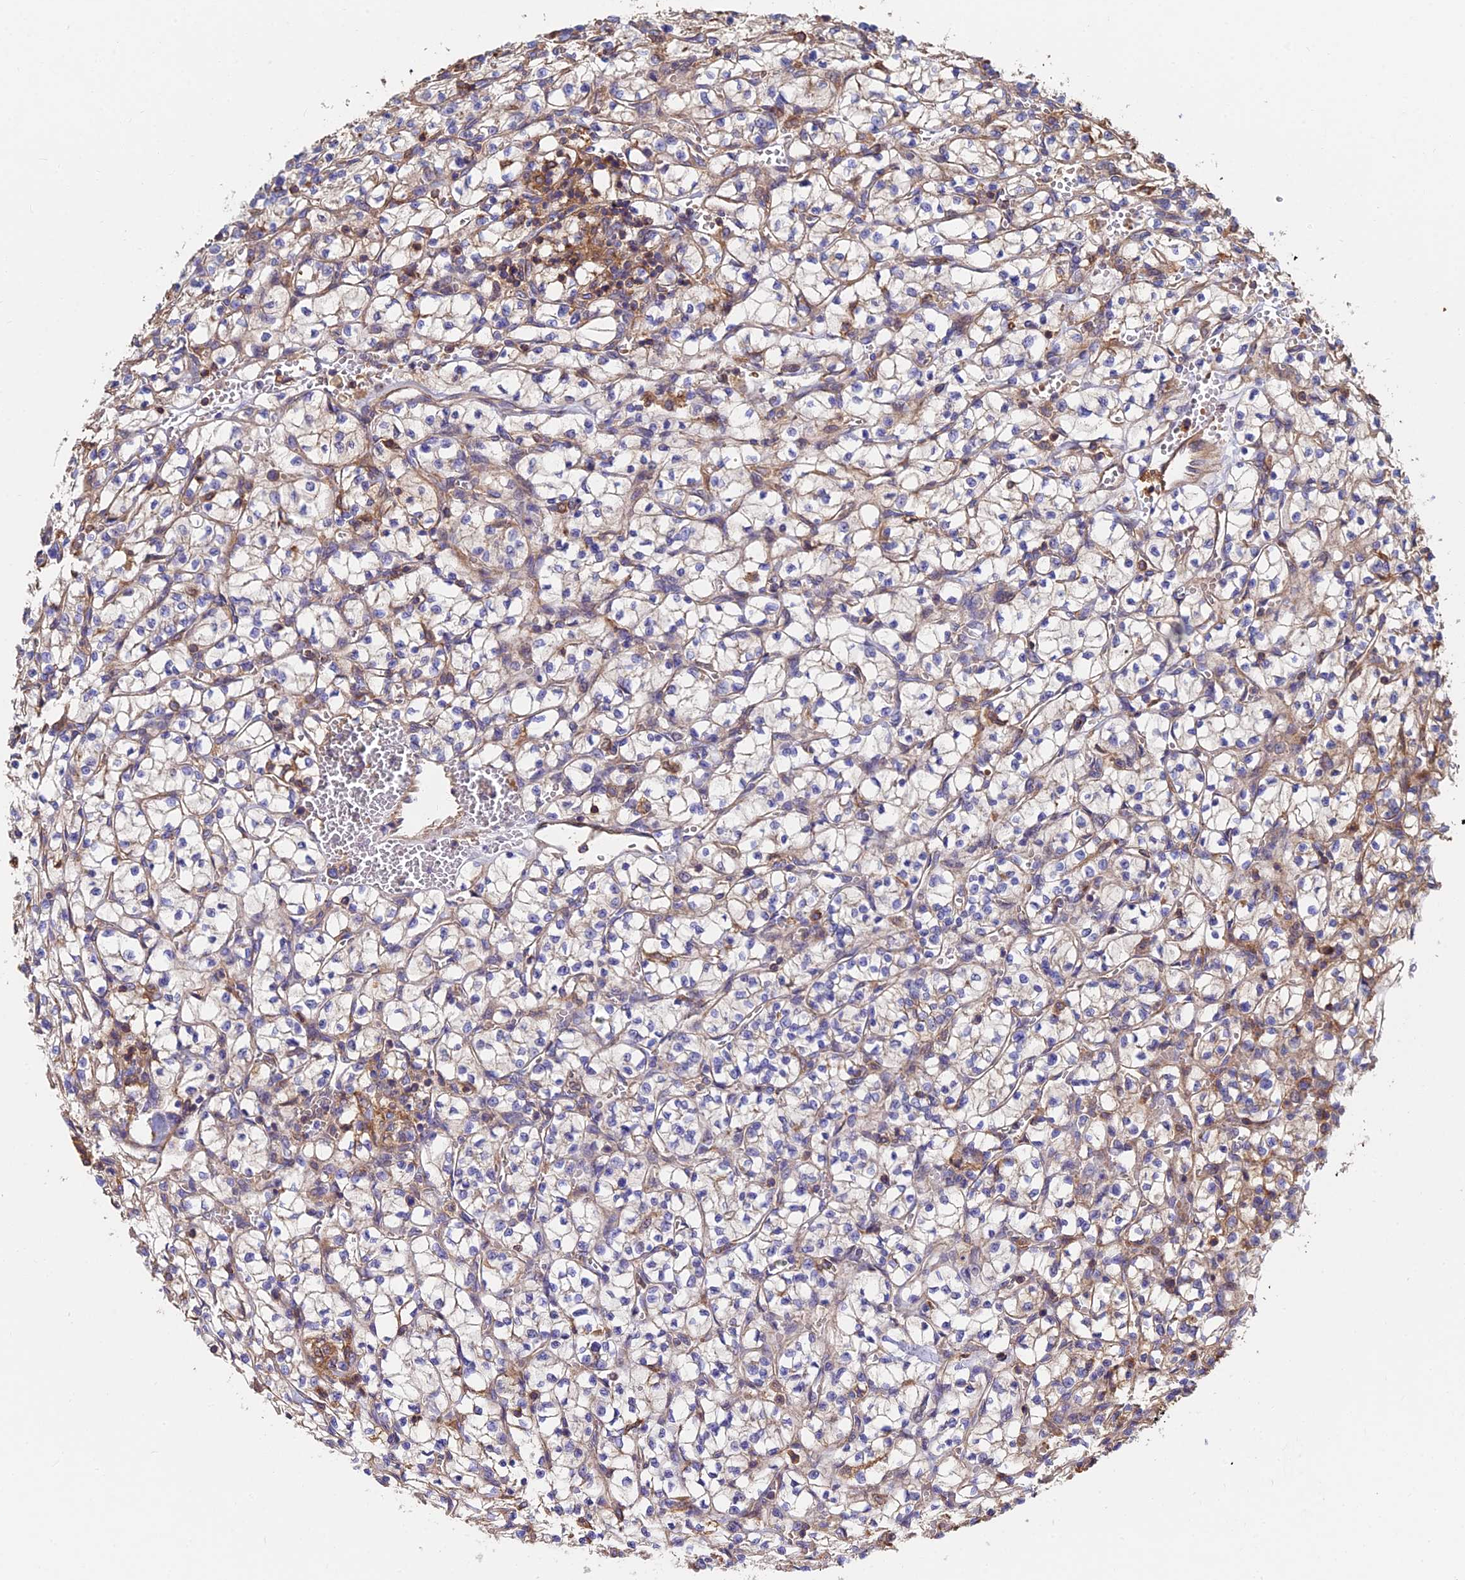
{"staining": {"intensity": "weak", "quantity": "<25%", "location": "cytoplasmic/membranous"}, "tissue": "renal cancer", "cell_type": "Tumor cells", "image_type": "cancer", "snomed": [{"axis": "morphology", "description": "Adenocarcinoma, NOS"}, {"axis": "topography", "description": "Kidney"}], "caption": "Immunohistochemistry of human renal cancer displays no positivity in tumor cells. (Immunohistochemistry (ihc), brightfield microscopy, high magnification).", "gene": "EXT1", "patient": {"sex": "female", "age": 64}}